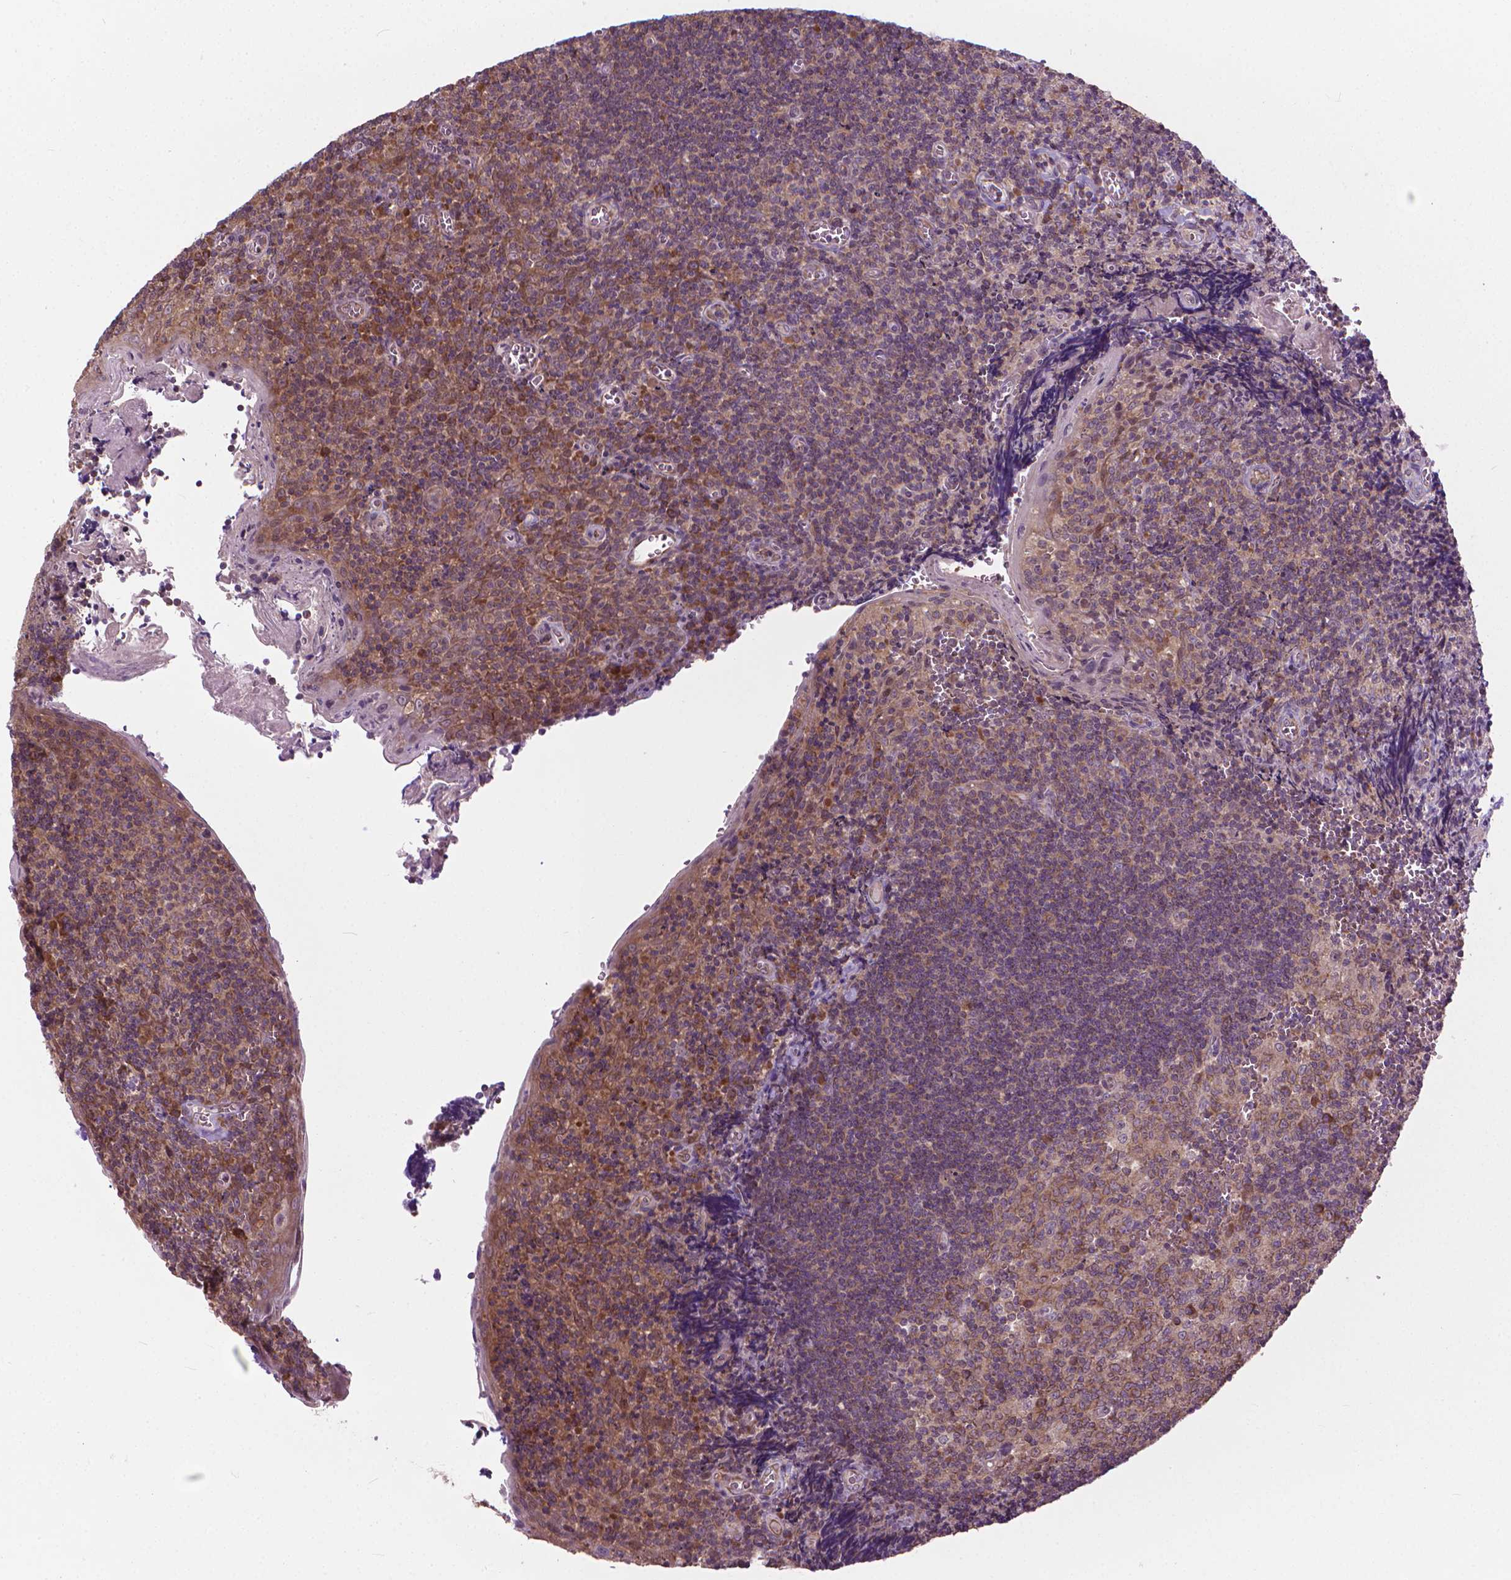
{"staining": {"intensity": "moderate", "quantity": ">75%", "location": "cytoplasmic/membranous"}, "tissue": "tonsil", "cell_type": "Germinal center cells", "image_type": "normal", "snomed": [{"axis": "morphology", "description": "Normal tissue, NOS"}, {"axis": "morphology", "description": "Inflammation, NOS"}, {"axis": "topography", "description": "Tonsil"}], "caption": "This photomicrograph demonstrates IHC staining of unremarkable human tonsil, with medium moderate cytoplasmic/membranous expression in approximately >75% of germinal center cells.", "gene": "NUDT1", "patient": {"sex": "female", "age": 31}}